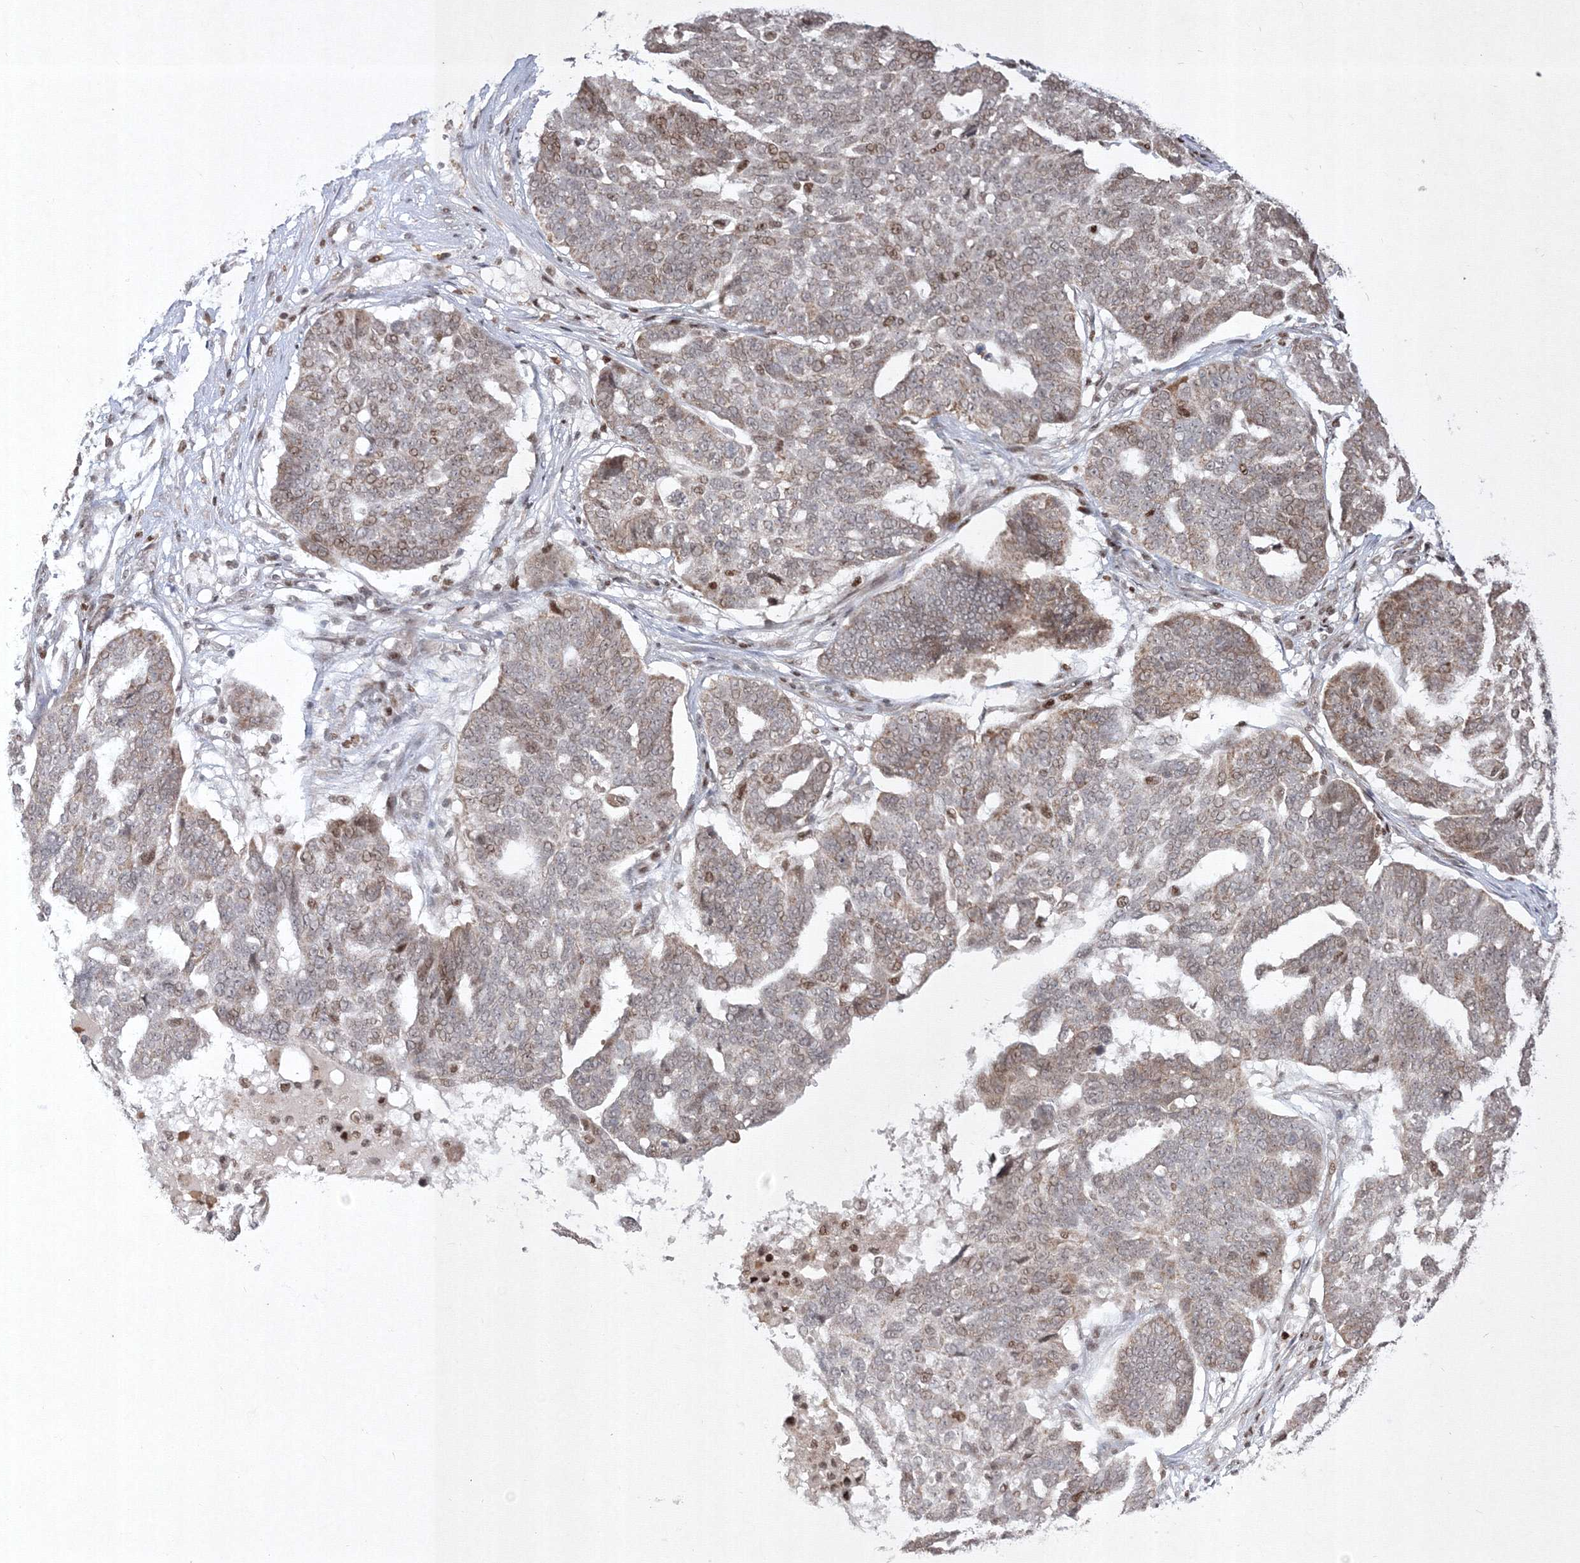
{"staining": {"intensity": "weak", "quantity": "25%-75%", "location": "nuclear"}, "tissue": "ovarian cancer", "cell_type": "Tumor cells", "image_type": "cancer", "snomed": [{"axis": "morphology", "description": "Cystadenocarcinoma, serous, NOS"}, {"axis": "topography", "description": "Ovary"}], "caption": "About 25%-75% of tumor cells in human ovarian cancer (serous cystadenocarcinoma) exhibit weak nuclear protein positivity as visualized by brown immunohistochemical staining.", "gene": "TAB1", "patient": {"sex": "female", "age": 59}}